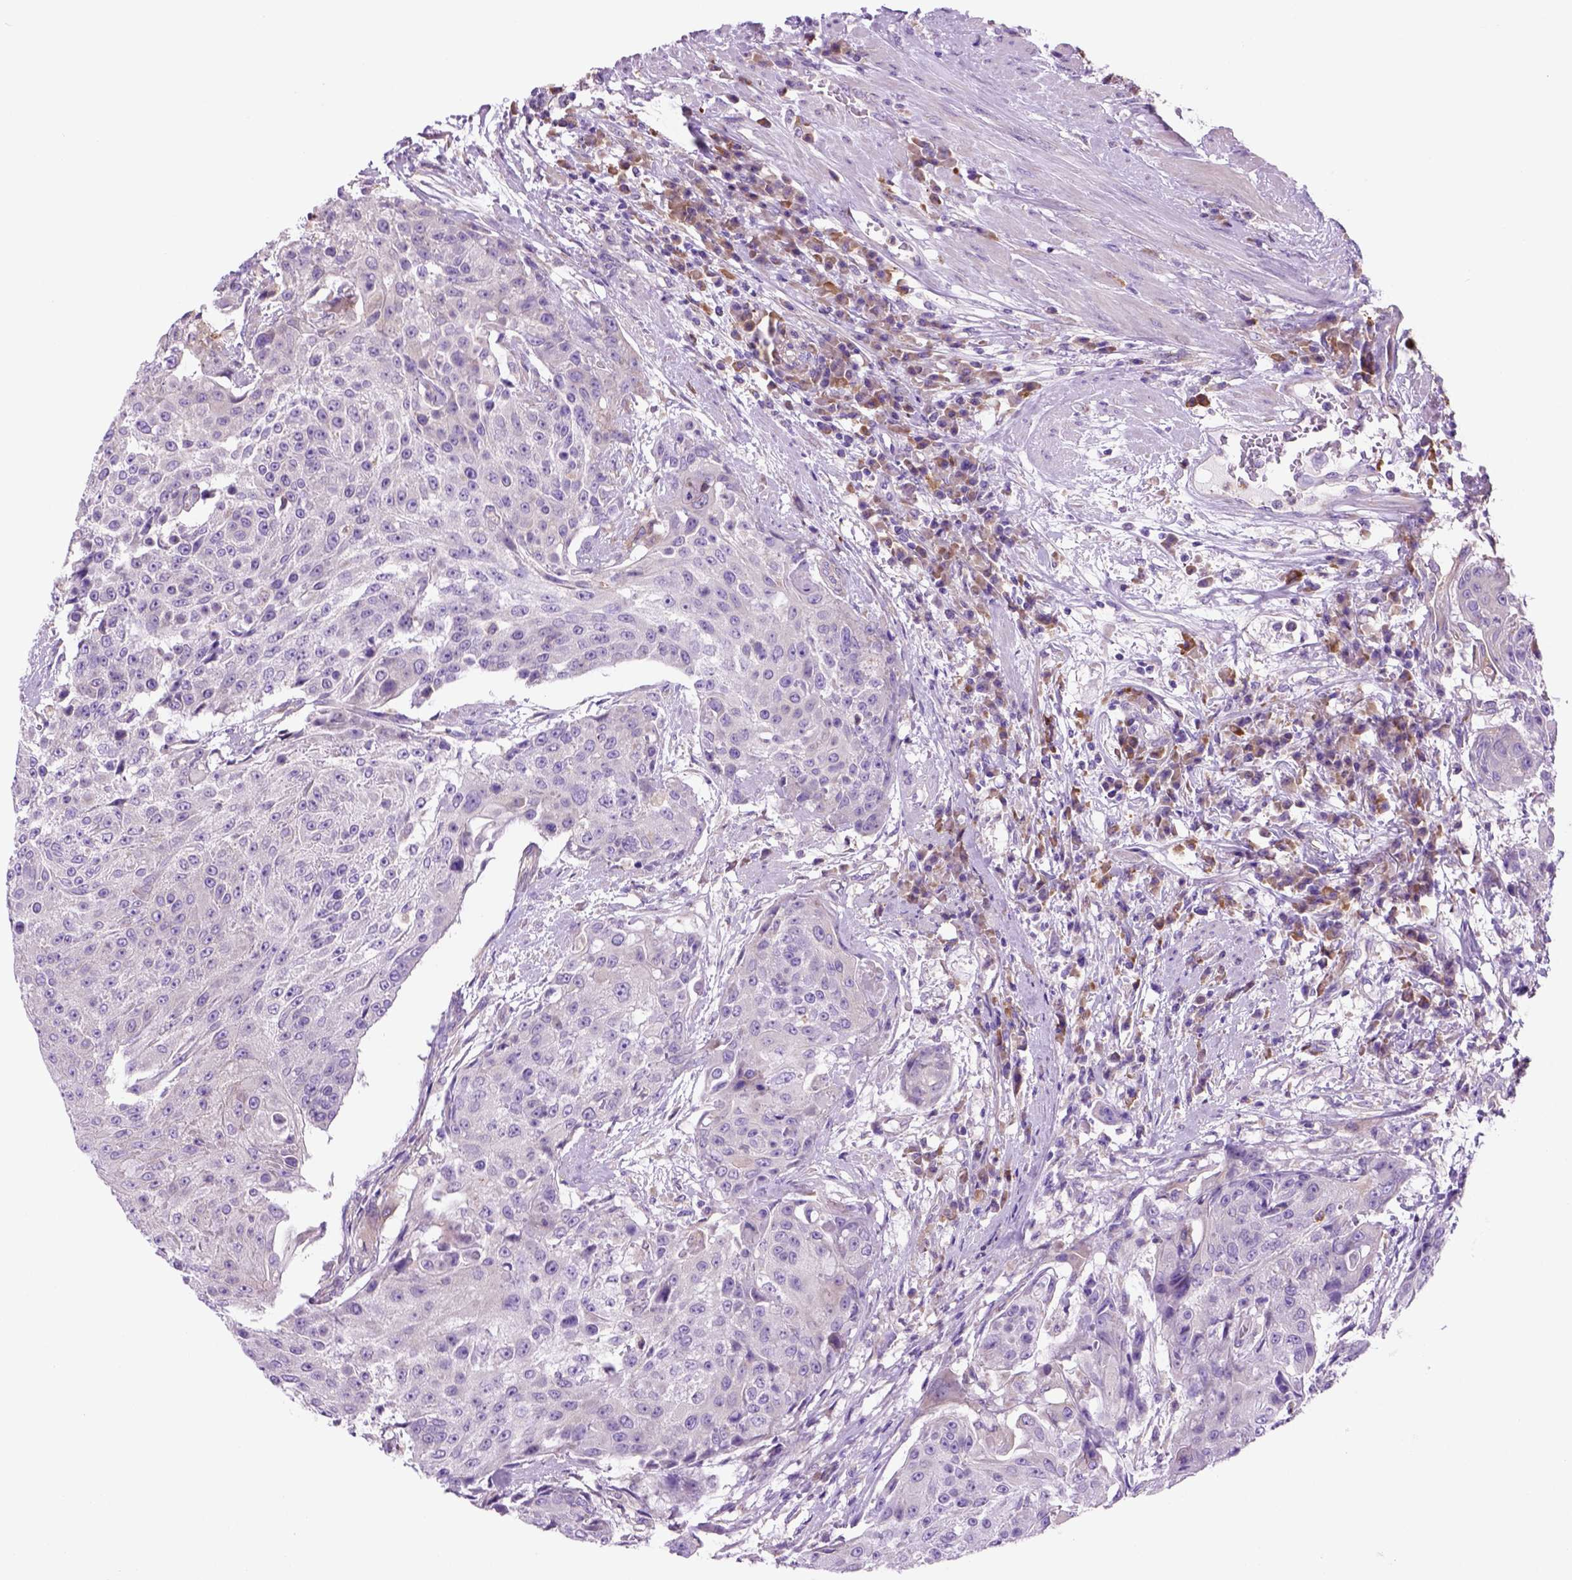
{"staining": {"intensity": "negative", "quantity": "none", "location": "none"}, "tissue": "urothelial cancer", "cell_type": "Tumor cells", "image_type": "cancer", "snomed": [{"axis": "morphology", "description": "Urothelial carcinoma, High grade"}, {"axis": "topography", "description": "Urinary bladder"}], "caption": "Urothelial cancer was stained to show a protein in brown. There is no significant staining in tumor cells. The staining is performed using DAB brown chromogen with nuclei counter-stained in using hematoxylin.", "gene": "PIAS3", "patient": {"sex": "female", "age": 63}}